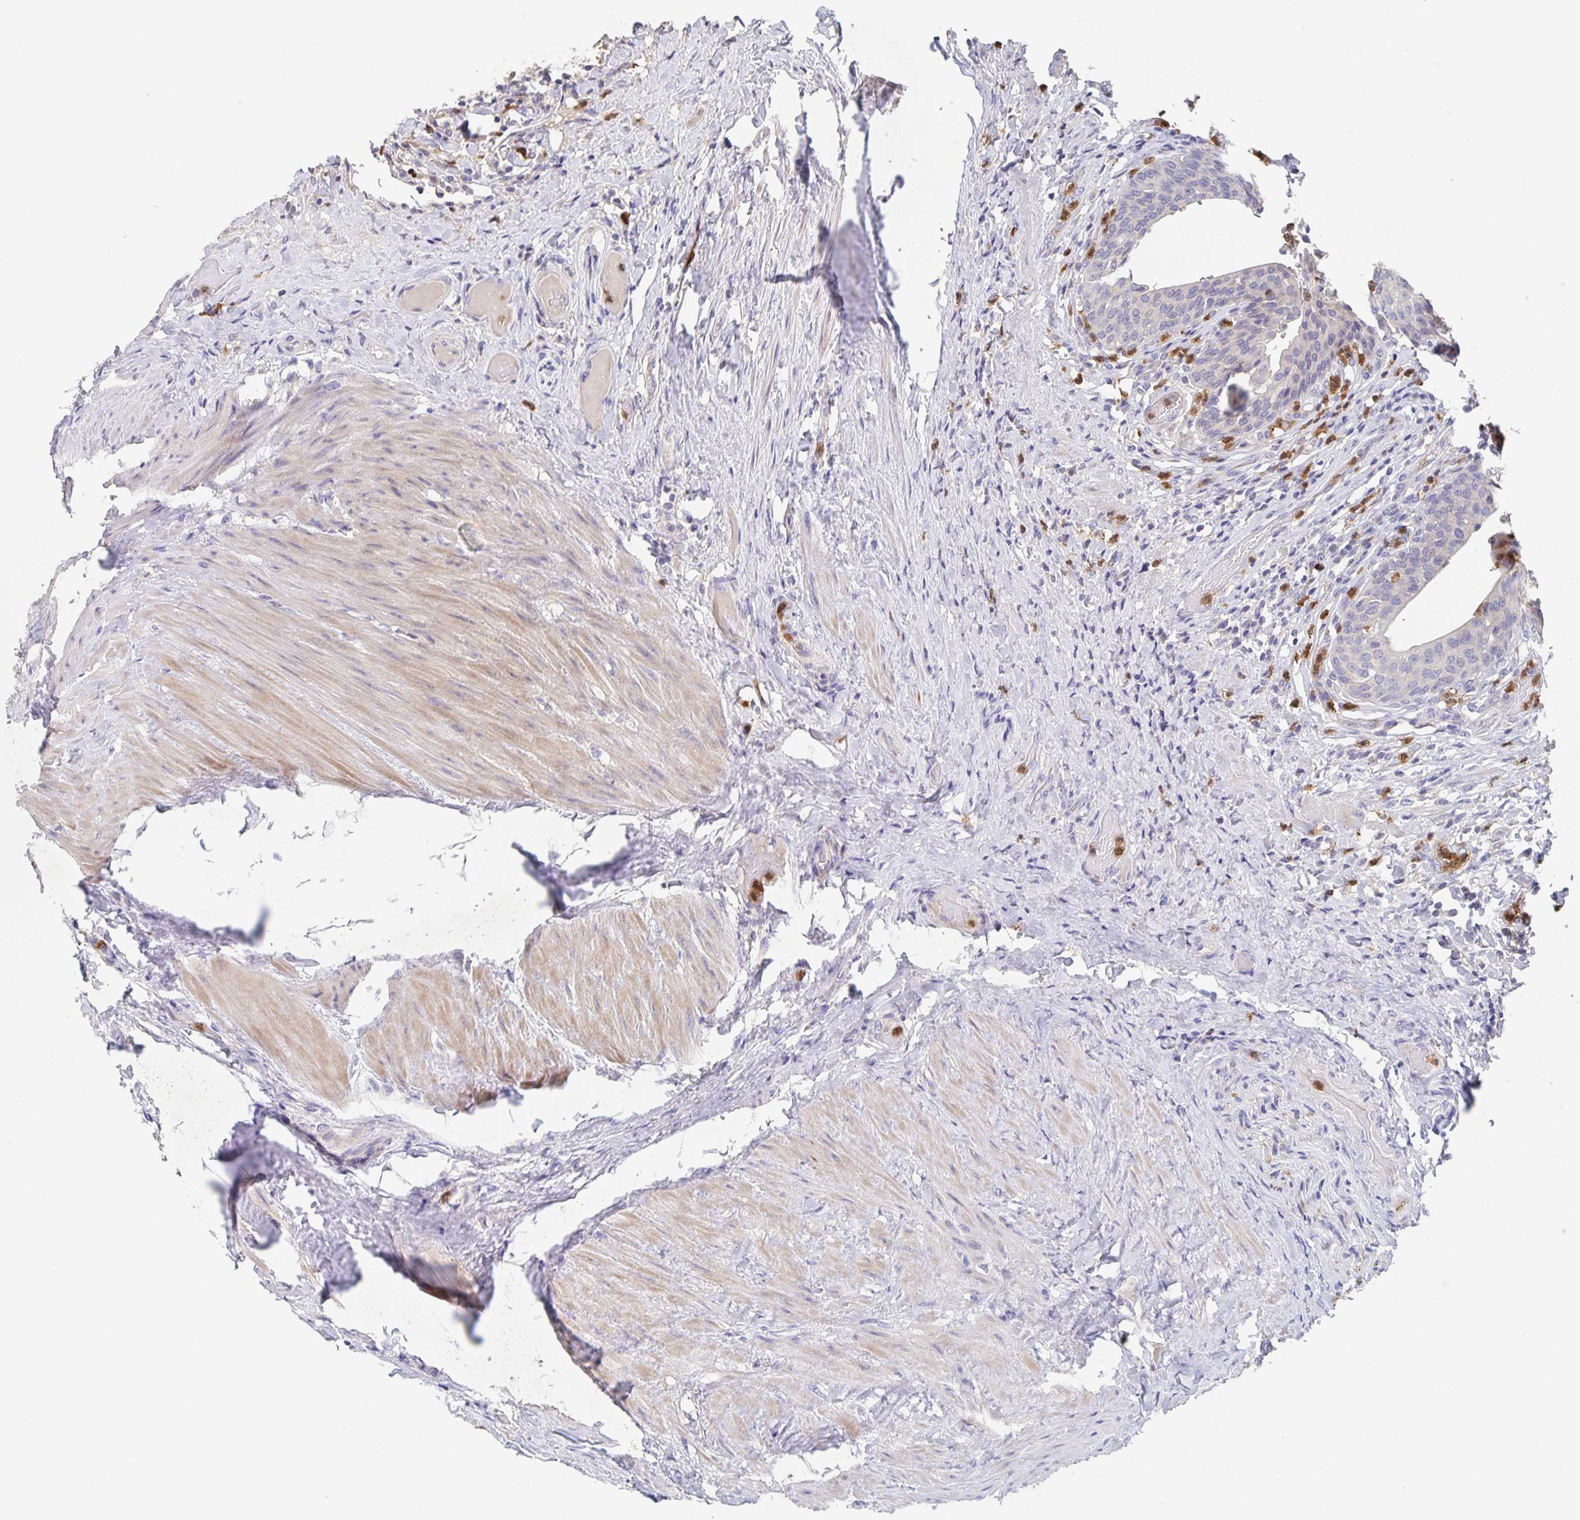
{"staining": {"intensity": "weak", "quantity": "<25%", "location": "cytoplasmic/membranous"}, "tissue": "urinary bladder", "cell_type": "Urothelial cells", "image_type": "normal", "snomed": [{"axis": "morphology", "description": "Normal tissue, NOS"}, {"axis": "topography", "description": "Urinary bladder"}, {"axis": "topography", "description": "Peripheral nerve tissue"}], "caption": "Photomicrograph shows no significant protein positivity in urothelial cells of normal urinary bladder. (DAB (3,3'-diaminobenzidine) immunohistochemistry, high magnification).", "gene": "CDC42BPG", "patient": {"sex": "male", "age": 66}}